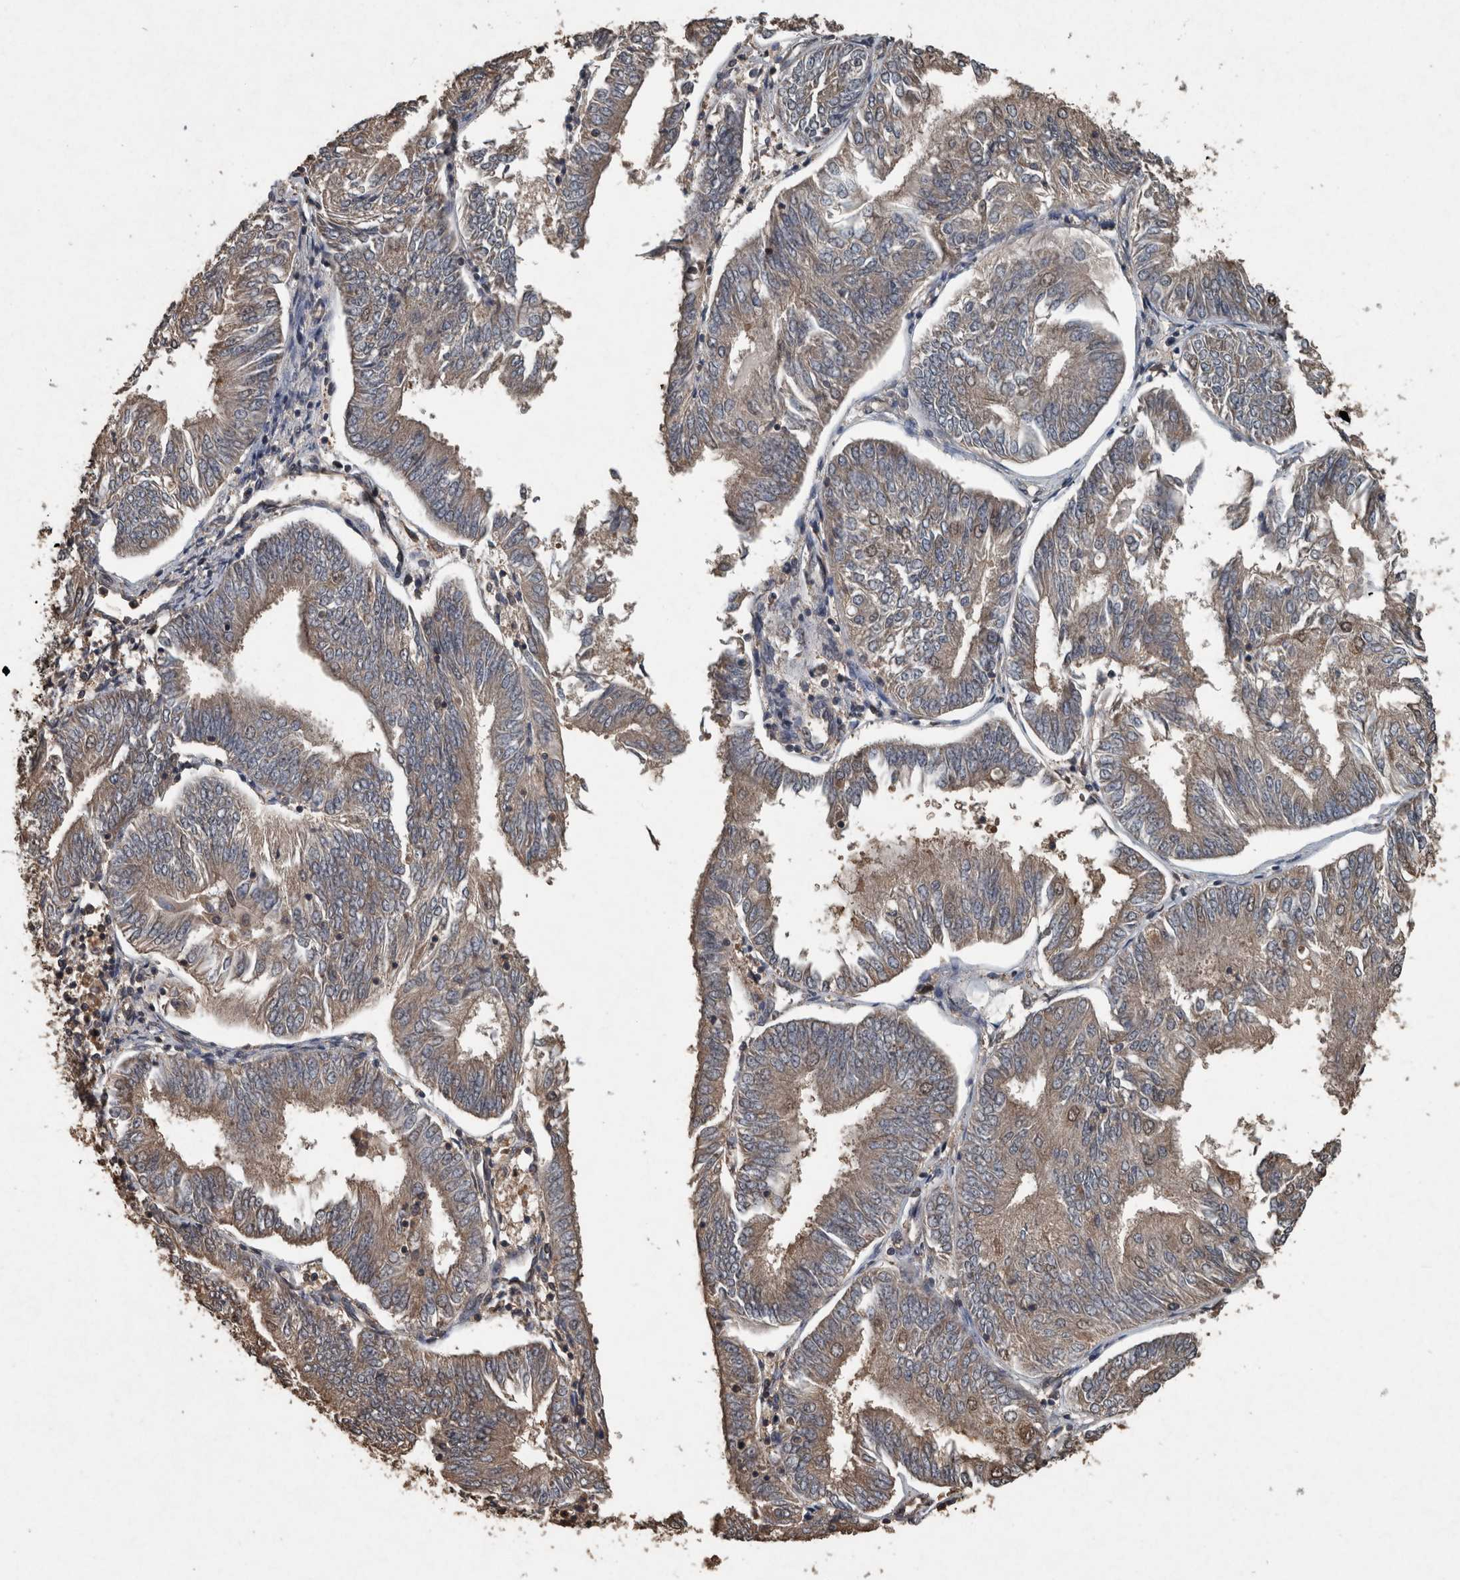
{"staining": {"intensity": "weak", "quantity": ">75%", "location": "cytoplasmic/membranous"}, "tissue": "endometrial cancer", "cell_type": "Tumor cells", "image_type": "cancer", "snomed": [{"axis": "morphology", "description": "Adenocarcinoma, NOS"}, {"axis": "topography", "description": "Endometrium"}], "caption": "A high-resolution micrograph shows immunohistochemistry staining of adenocarcinoma (endometrial), which demonstrates weak cytoplasmic/membranous staining in approximately >75% of tumor cells. (Brightfield microscopy of DAB IHC at high magnification).", "gene": "FGFRL1", "patient": {"sex": "female", "age": 58}}